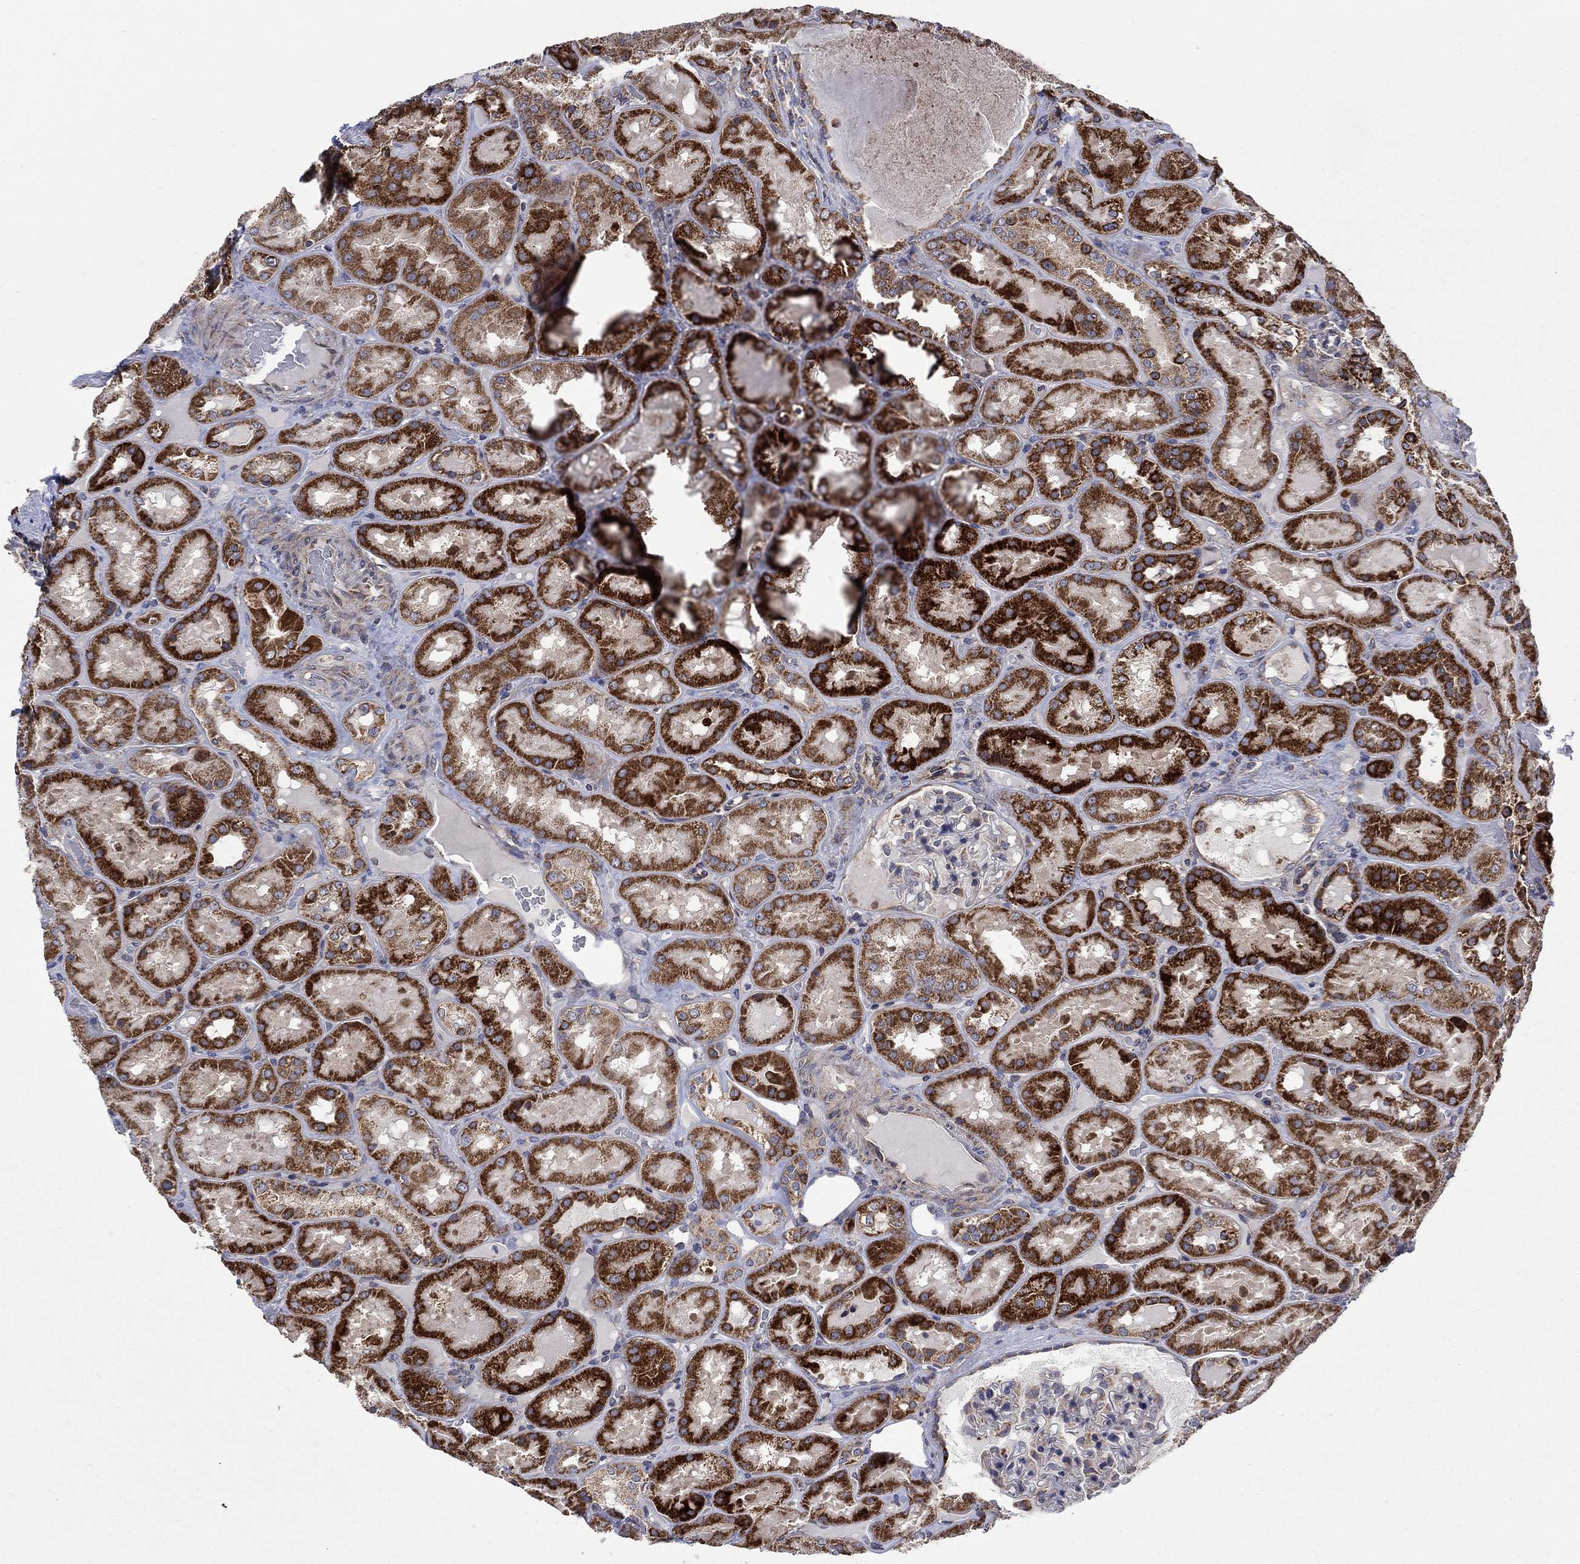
{"staining": {"intensity": "weak", "quantity": "<25%", "location": "cytoplasmic/membranous"}, "tissue": "kidney", "cell_type": "Cells in glomeruli", "image_type": "normal", "snomed": [{"axis": "morphology", "description": "Normal tissue, NOS"}, {"axis": "topography", "description": "Kidney"}], "caption": "Immunohistochemistry (IHC) photomicrograph of benign kidney: human kidney stained with DAB (3,3'-diaminobenzidine) exhibits no significant protein expression in cells in glomeruli.", "gene": "RPLP0", "patient": {"sex": "male", "age": 73}}